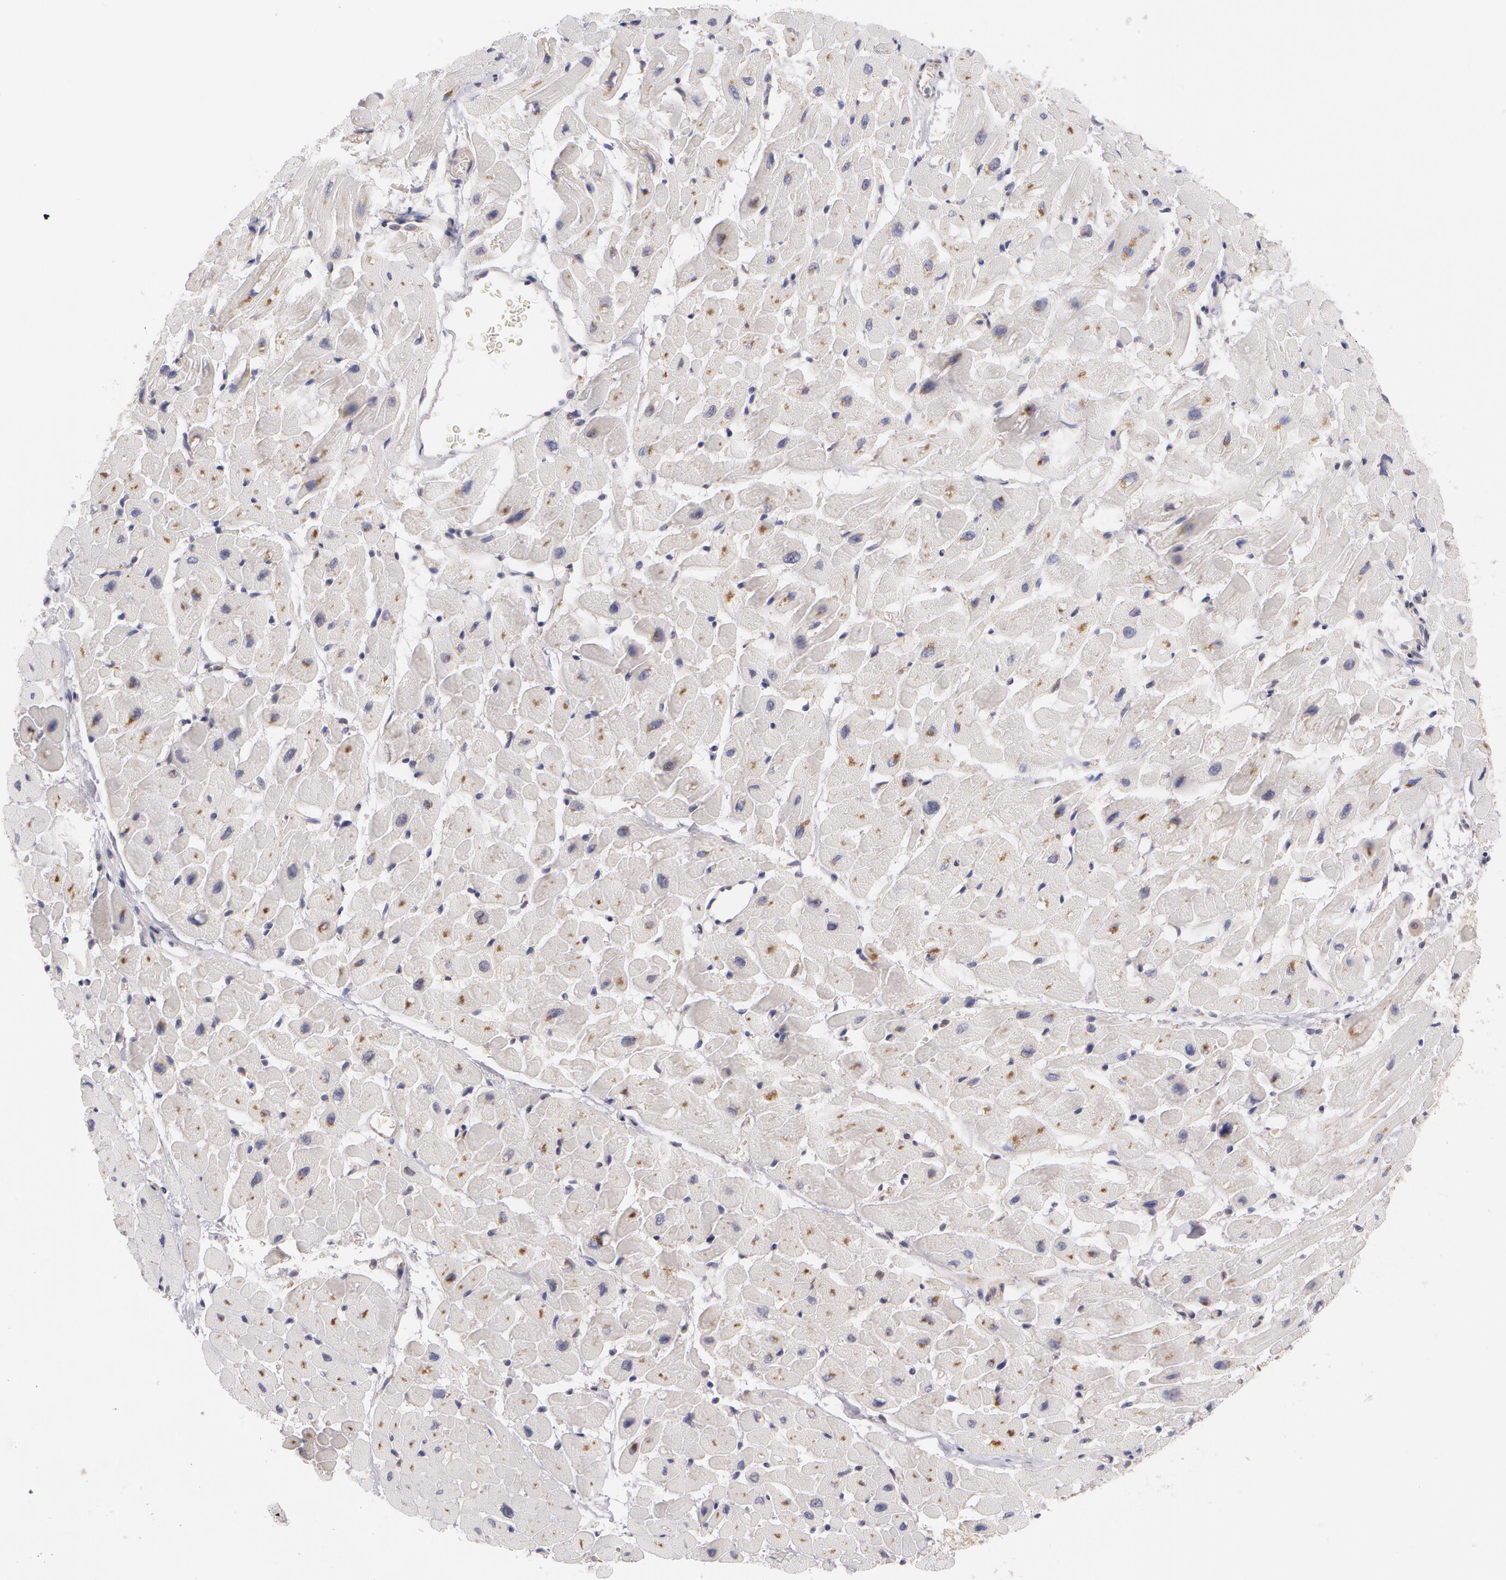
{"staining": {"intensity": "negative", "quantity": "none", "location": "none"}, "tissue": "heart muscle", "cell_type": "Cardiomyocytes", "image_type": "normal", "snomed": [{"axis": "morphology", "description": "Normal tissue, NOS"}, {"axis": "topography", "description": "Heart"}], "caption": "Immunohistochemical staining of unremarkable heart muscle shows no significant positivity in cardiomyocytes. (DAB (3,3'-diaminobenzidine) immunohistochemistry (IHC), high magnification).", "gene": "CASK", "patient": {"sex": "male", "age": 45}}